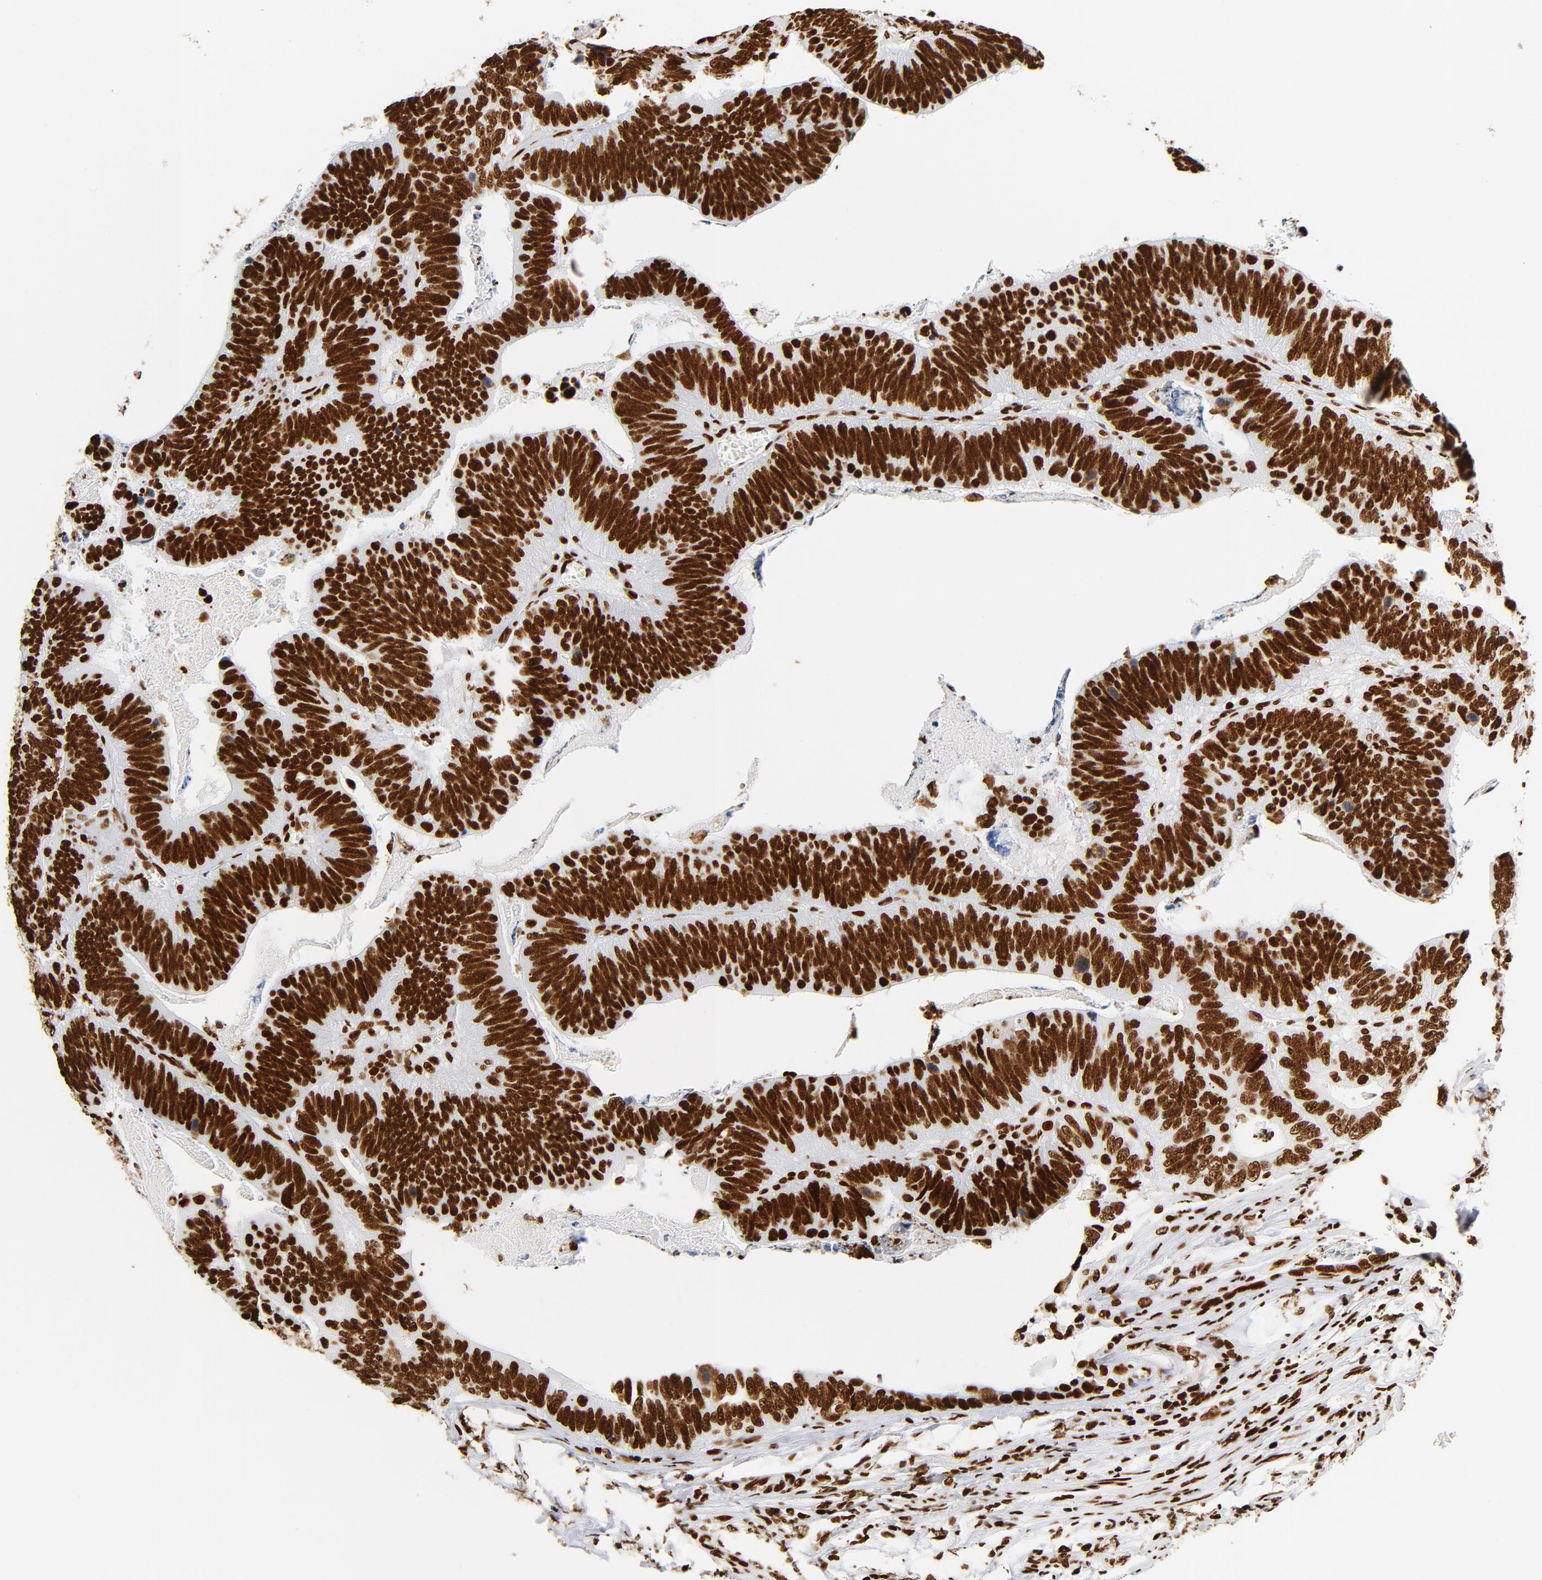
{"staining": {"intensity": "strong", "quantity": ">75%", "location": "nuclear"}, "tissue": "colorectal cancer", "cell_type": "Tumor cells", "image_type": "cancer", "snomed": [{"axis": "morphology", "description": "Adenocarcinoma, NOS"}, {"axis": "topography", "description": "Colon"}], "caption": "A photomicrograph showing strong nuclear positivity in about >75% of tumor cells in adenocarcinoma (colorectal), as visualized by brown immunohistochemical staining.", "gene": "XRCC6", "patient": {"sex": "male", "age": 72}}